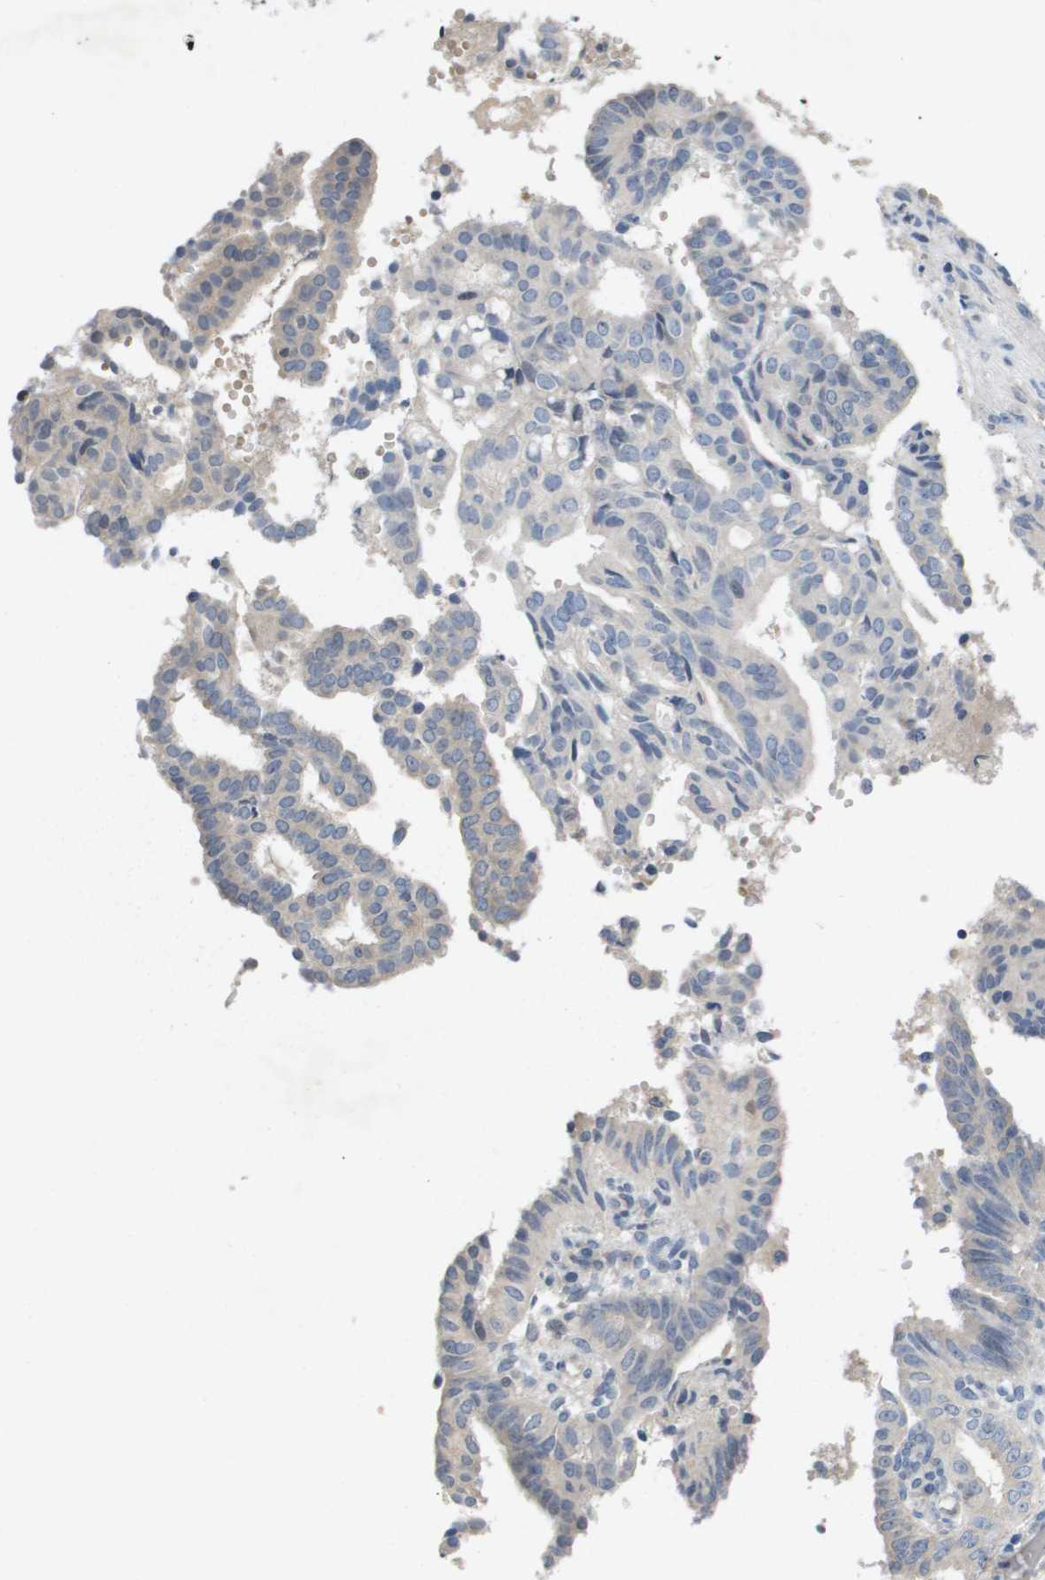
{"staining": {"intensity": "negative", "quantity": "none", "location": "none"}, "tissue": "endometrial cancer", "cell_type": "Tumor cells", "image_type": "cancer", "snomed": [{"axis": "morphology", "description": "Adenocarcinoma, NOS"}, {"axis": "topography", "description": "Endometrium"}], "caption": "Human adenocarcinoma (endometrial) stained for a protein using immunohistochemistry exhibits no staining in tumor cells.", "gene": "CAPN11", "patient": {"sex": "female", "age": 58}}